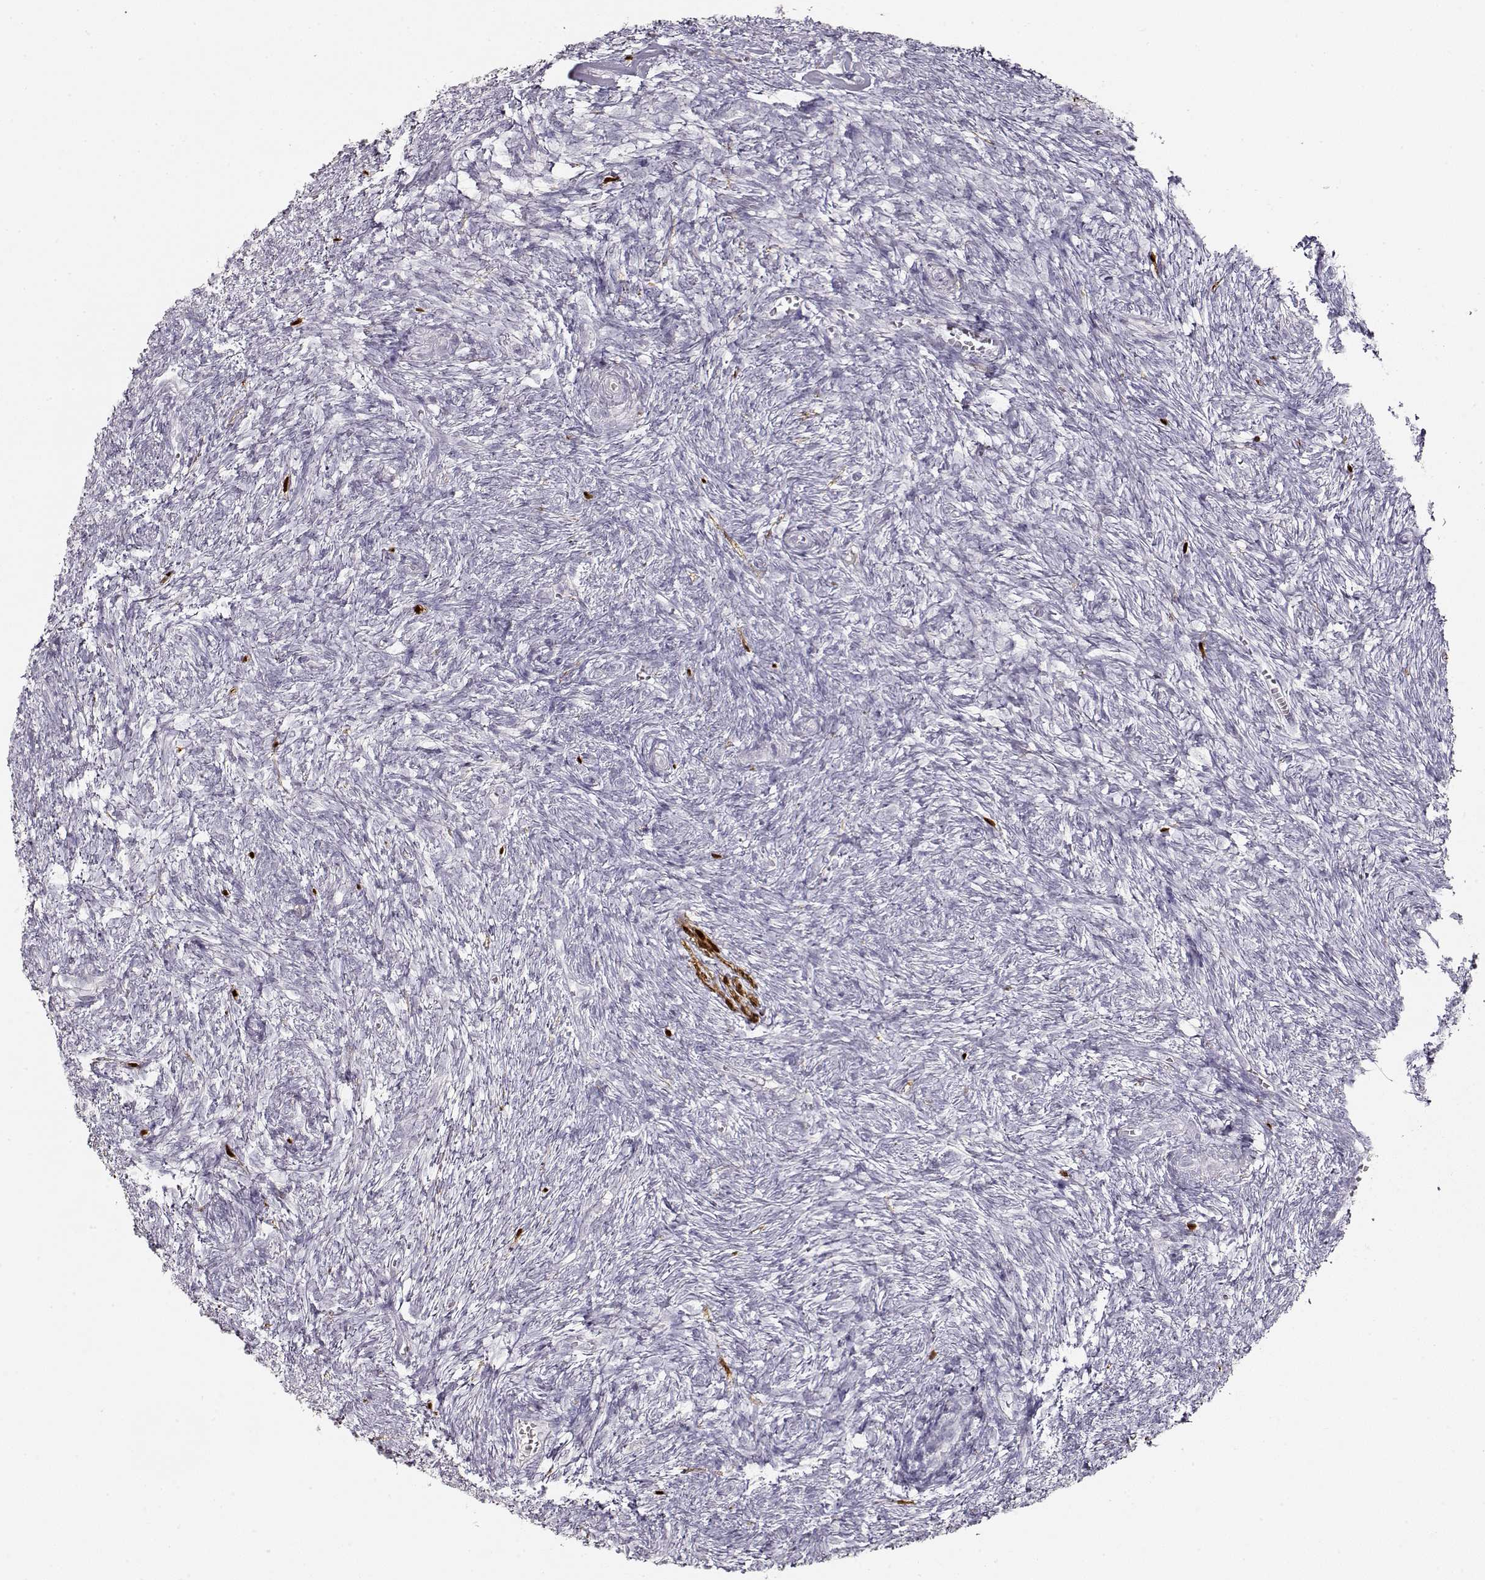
{"staining": {"intensity": "negative", "quantity": "none", "location": "none"}, "tissue": "ovary", "cell_type": "Follicle cells", "image_type": "normal", "snomed": [{"axis": "morphology", "description": "Normal tissue, NOS"}, {"axis": "topography", "description": "Ovary"}], "caption": "IHC histopathology image of unremarkable ovary stained for a protein (brown), which reveals no expression in follicle cells.", "gene": "S100B", "patient": {"sex": "female", "age": 43}}